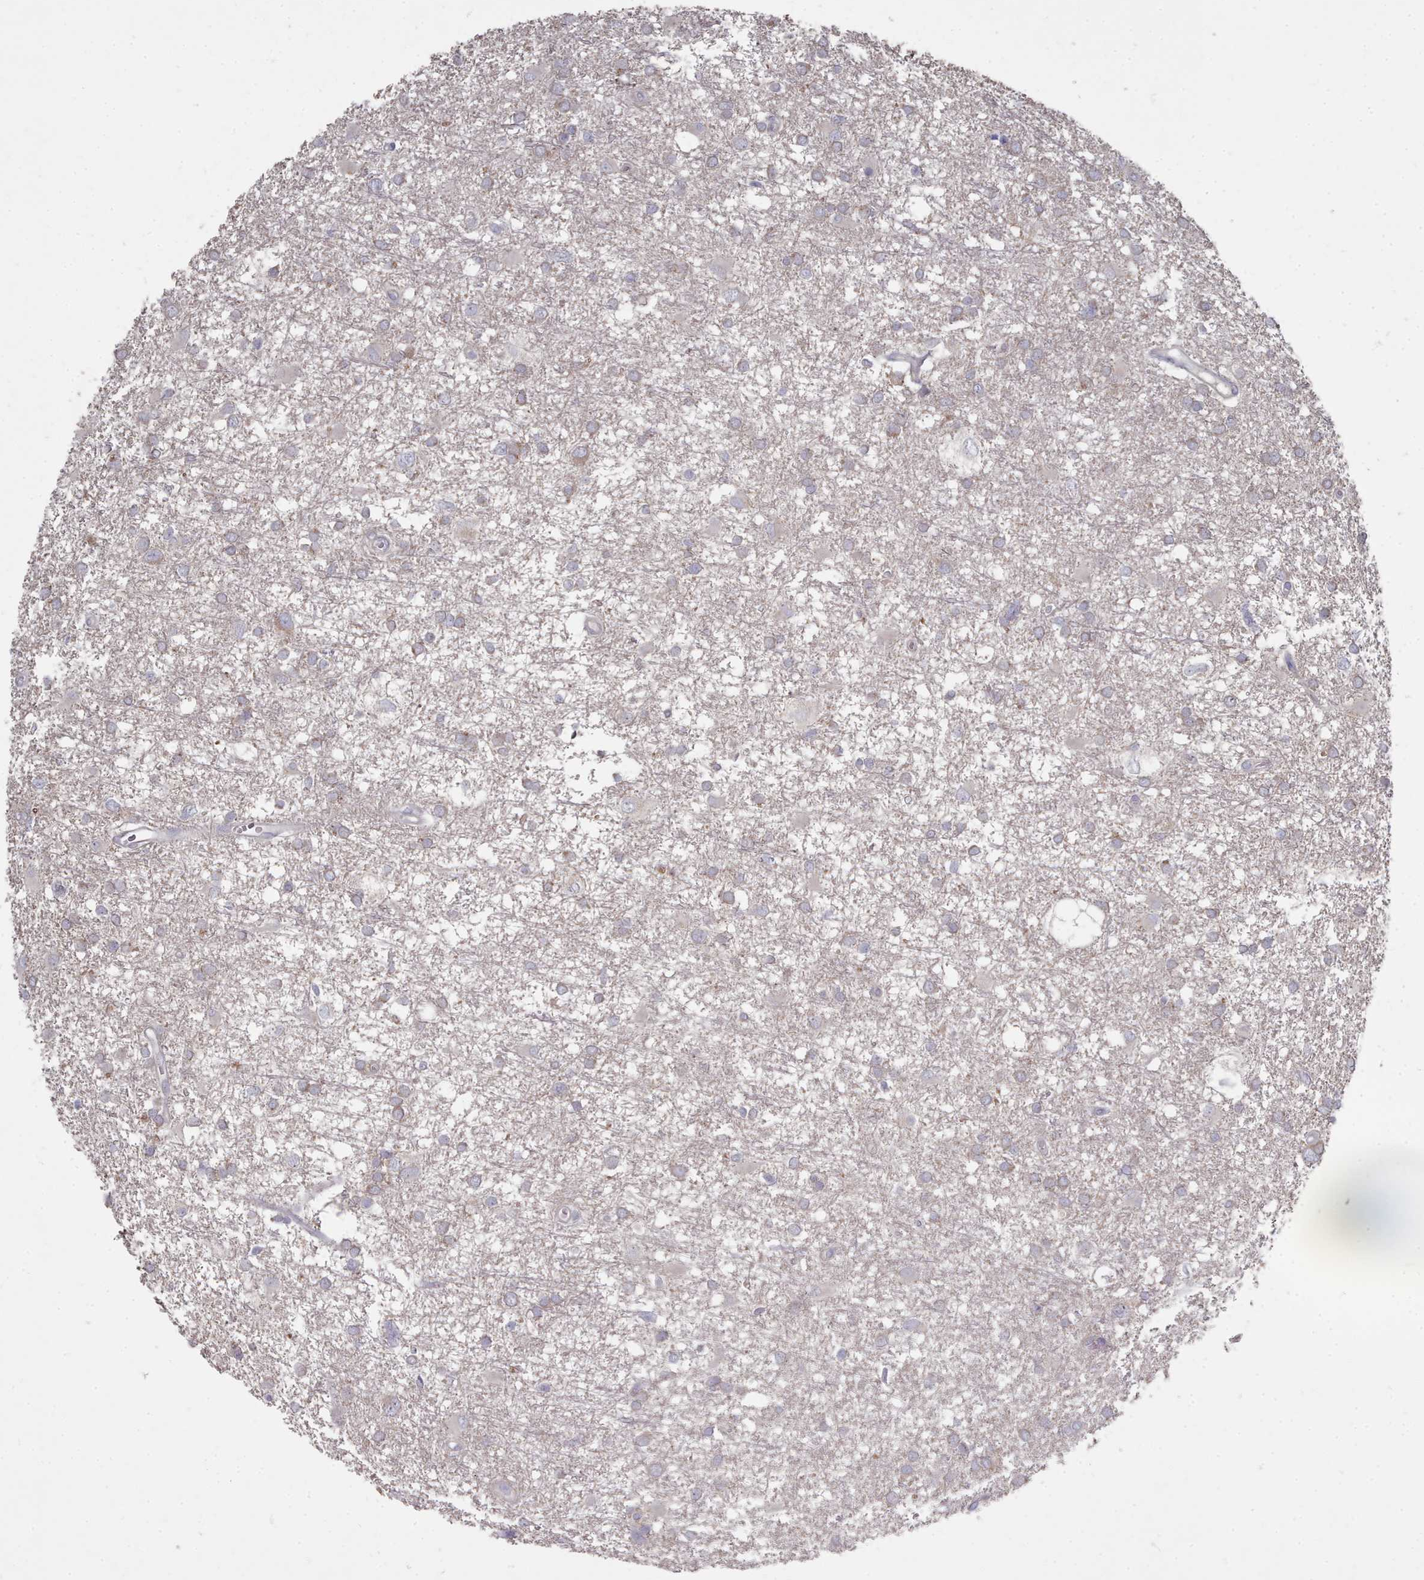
{"staining": {"intensity": "negative", "quantity": "none", "location": "none"}, "tissue": "glioma", "cell_type": "Tumor cells", "image_type": "cancer", "snomed": [{"axis": "morphology", "description": "Glioma, malignant, High grade"}, {"axis": "topography", "description": "Brain"}], "caption": "Human malignant glioma (high-grade) stained for a protein using immunohistochemistry (IHC) shows no staining in tumor cells.", "gene": "ACKR3", "patient": {"sex": "male", "age": 61}}